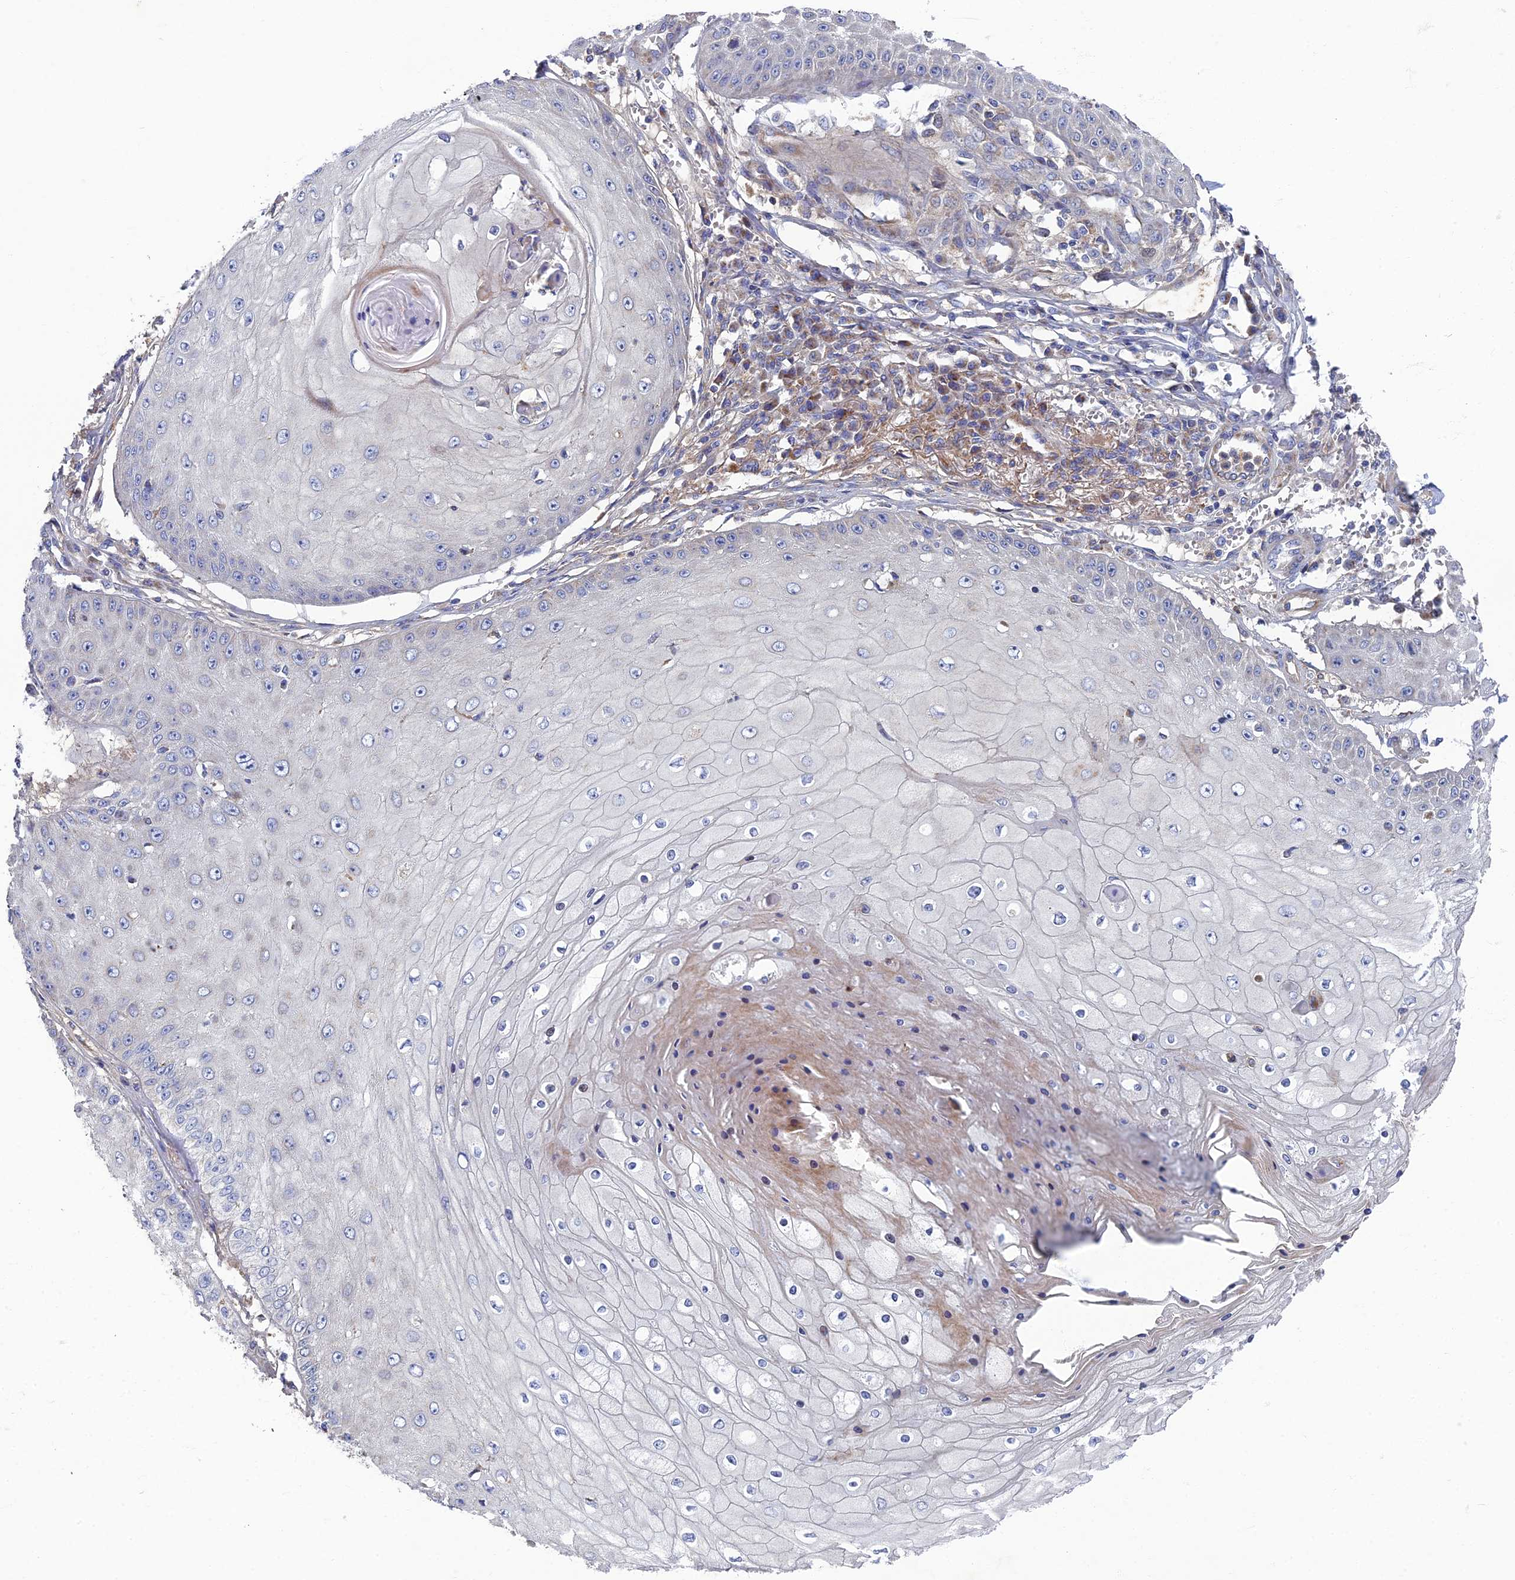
{"staining": {"intensity": "negative", "quantity": "none", "location": "none"}, "tissue": "skin cancer", "cell_type": "Tumor cells", "image_type": "cancer", "snomed": [{"axis": "morphology", "description": "Squamous cell carcinoma, NOS"}, {"axis": "topography", "description": "Skin"}], "caption": "IHC photomicrograph of neoplastic tissue: human skin cancer stained with DAB (3,3'-diaminobenzidine) exhibits no significant protein staining in tumor cells. (DAB (3,3'-diaminobenzidine) immunohistochemistry with hematoxylin counter stain).", "gene": "RNASEK", "patient": {"sex": "male", "age": 70}}